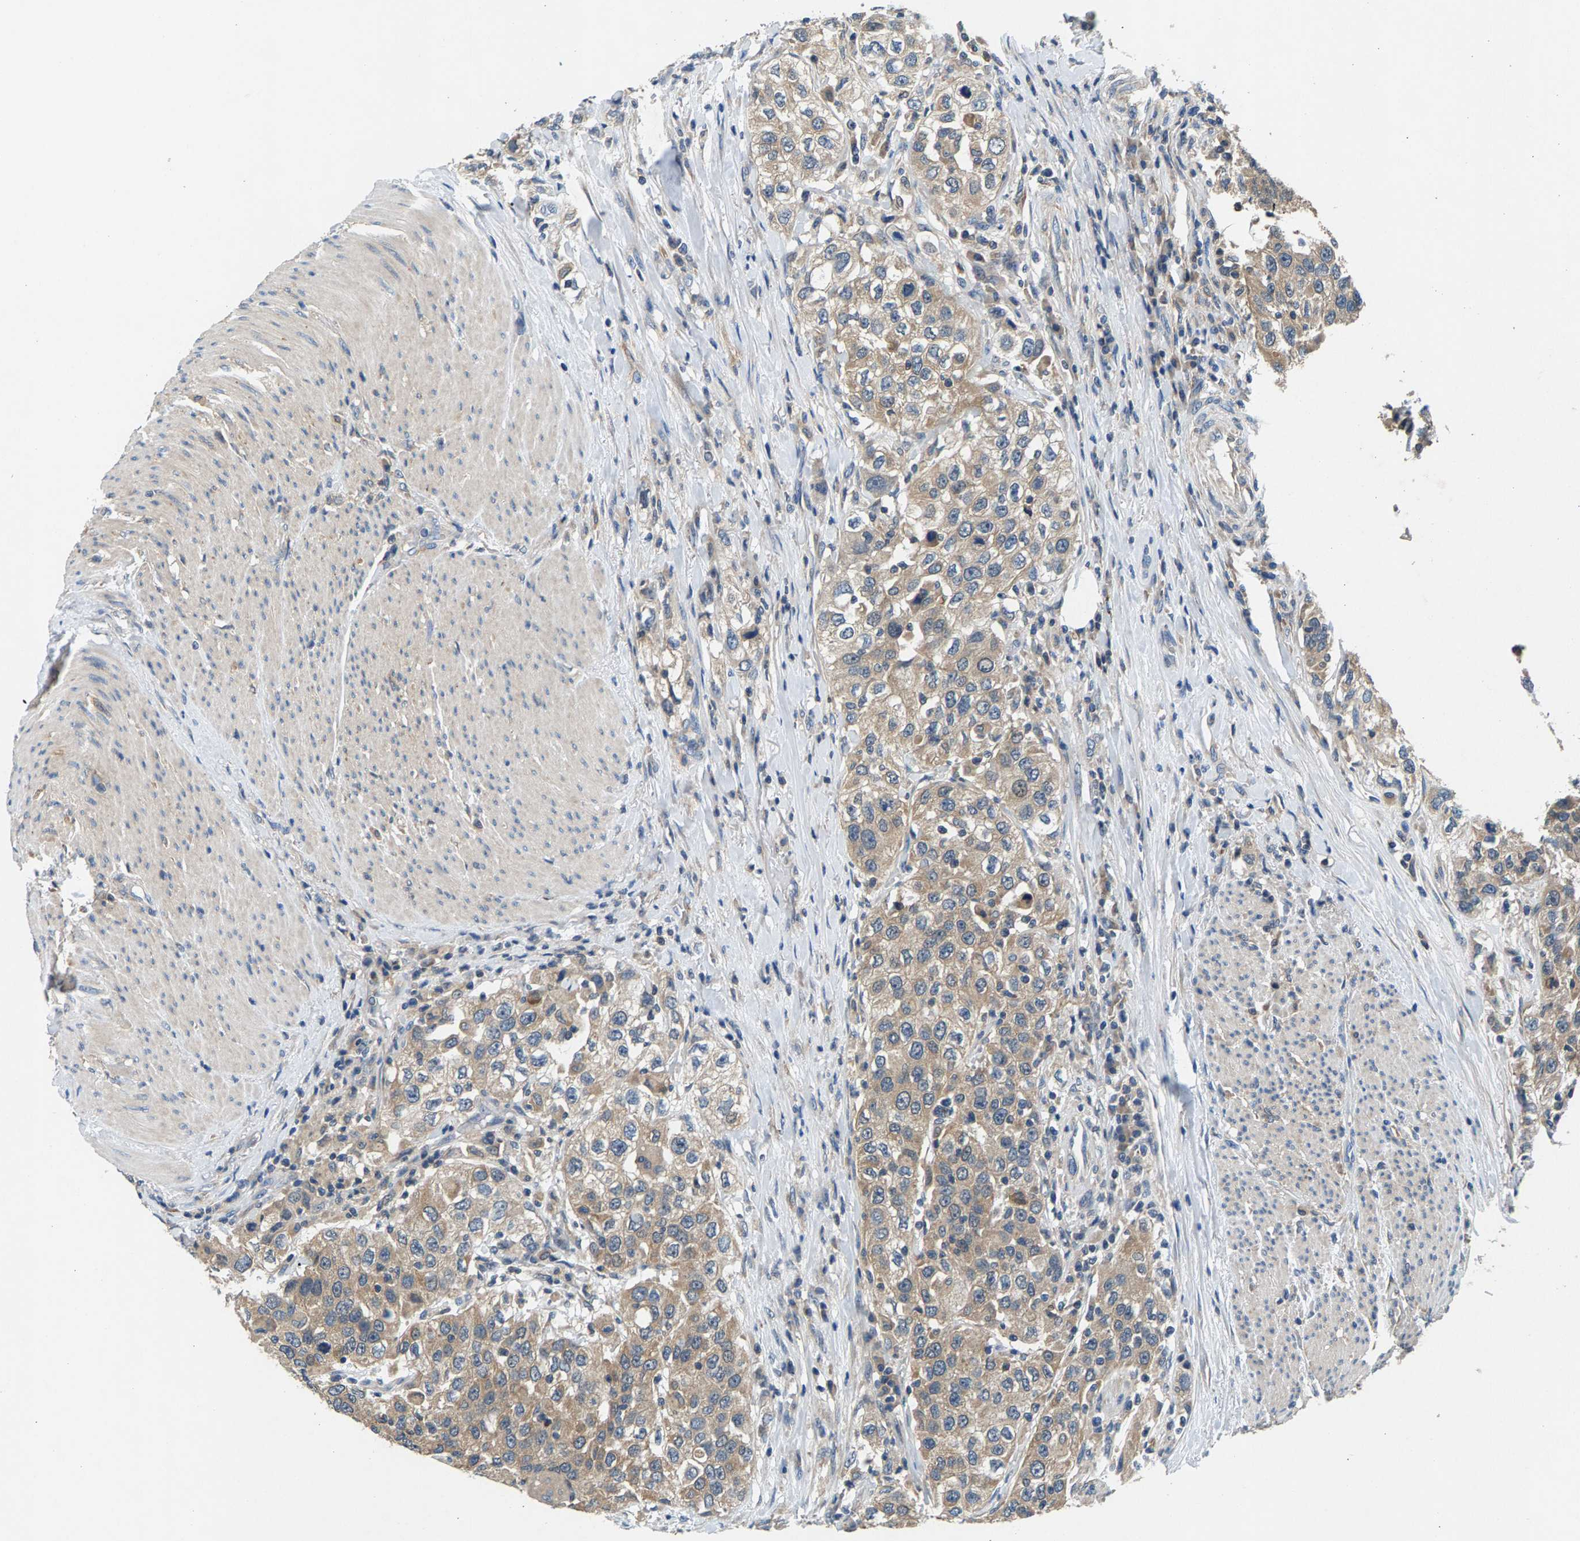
{"staining": {"intensity": "weak", "quantity": ">75%", "location": "cytoplasmic/membranous"}, "tissue": "urothelial cancer", "cell_type": "Tumor cells", "image_type": "cancer", "snomed": [{"axis": "morphology", "description": "Urothelial carcinoma, High grade"}, {"axis": "topography", "description": "Urinary bladder"}], "caption": "Tumor cells show low levels of weak cytoplasmic/membranous staining in about >75% of cells in human high-grade urothelial carcinoma.", "gene": "NT5C", "patient": {"sex": "female", "age": 80}}